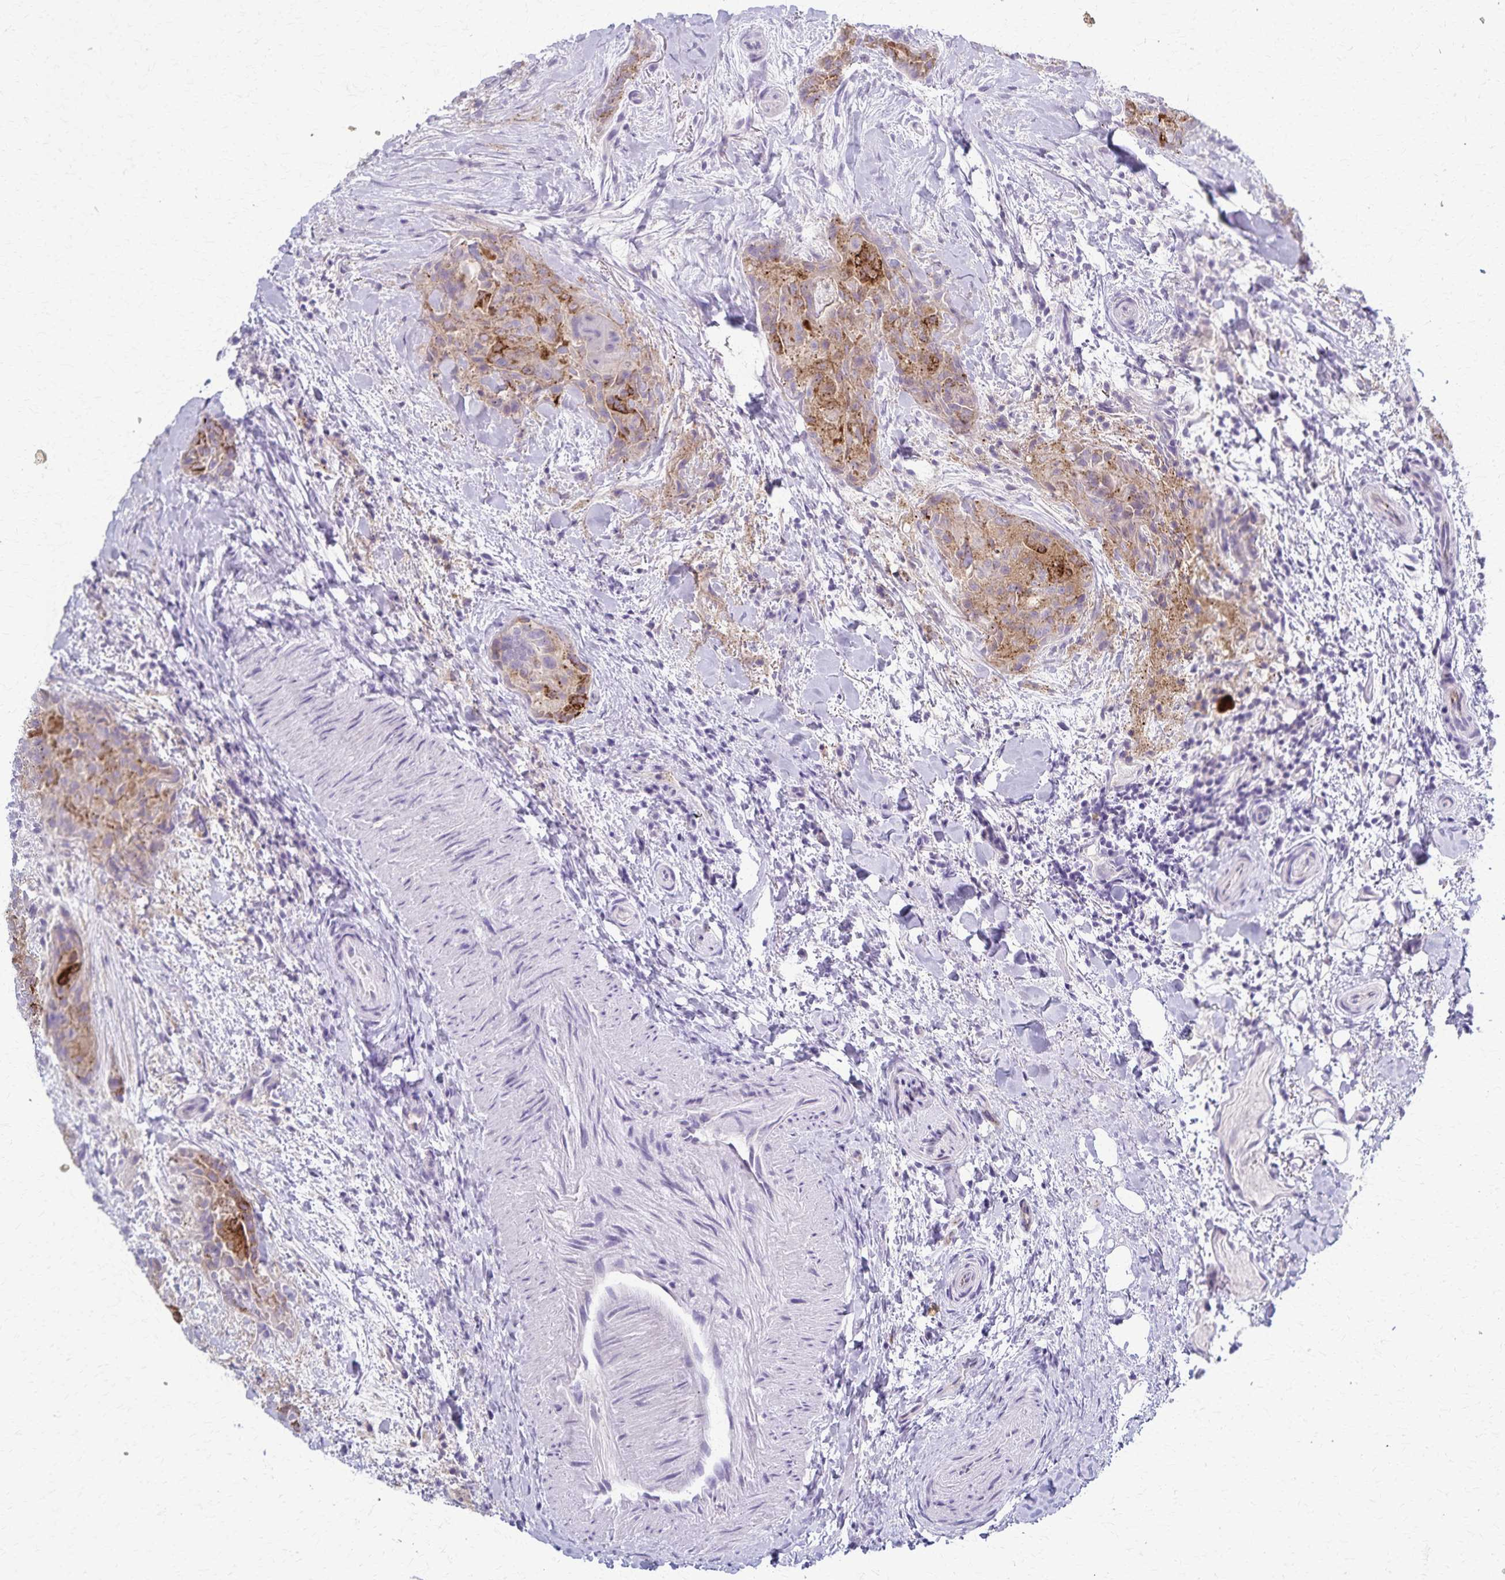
{"staining": {"intensity": "strong", "quantity": "<25%", "location": "cytoplasmic/membranous"}, "tissue": "thyroid cancer", "cell_type": "Tumor cells", "image_type": "cancer", "snomed": [{"axis": "morphology", "description": "Papillary adenocarcinoma, NOS"}, {"axis": "topography", "description": "Thyroid gland"}], "caption": "Tumor cells display strong cytoplasmic/membranous expression in approximately <25% of cells in thyroid cancer (papillary adenocarcinoma).", "gene": "TMEM60", "patient": {"sex": "female", "age": 61}}